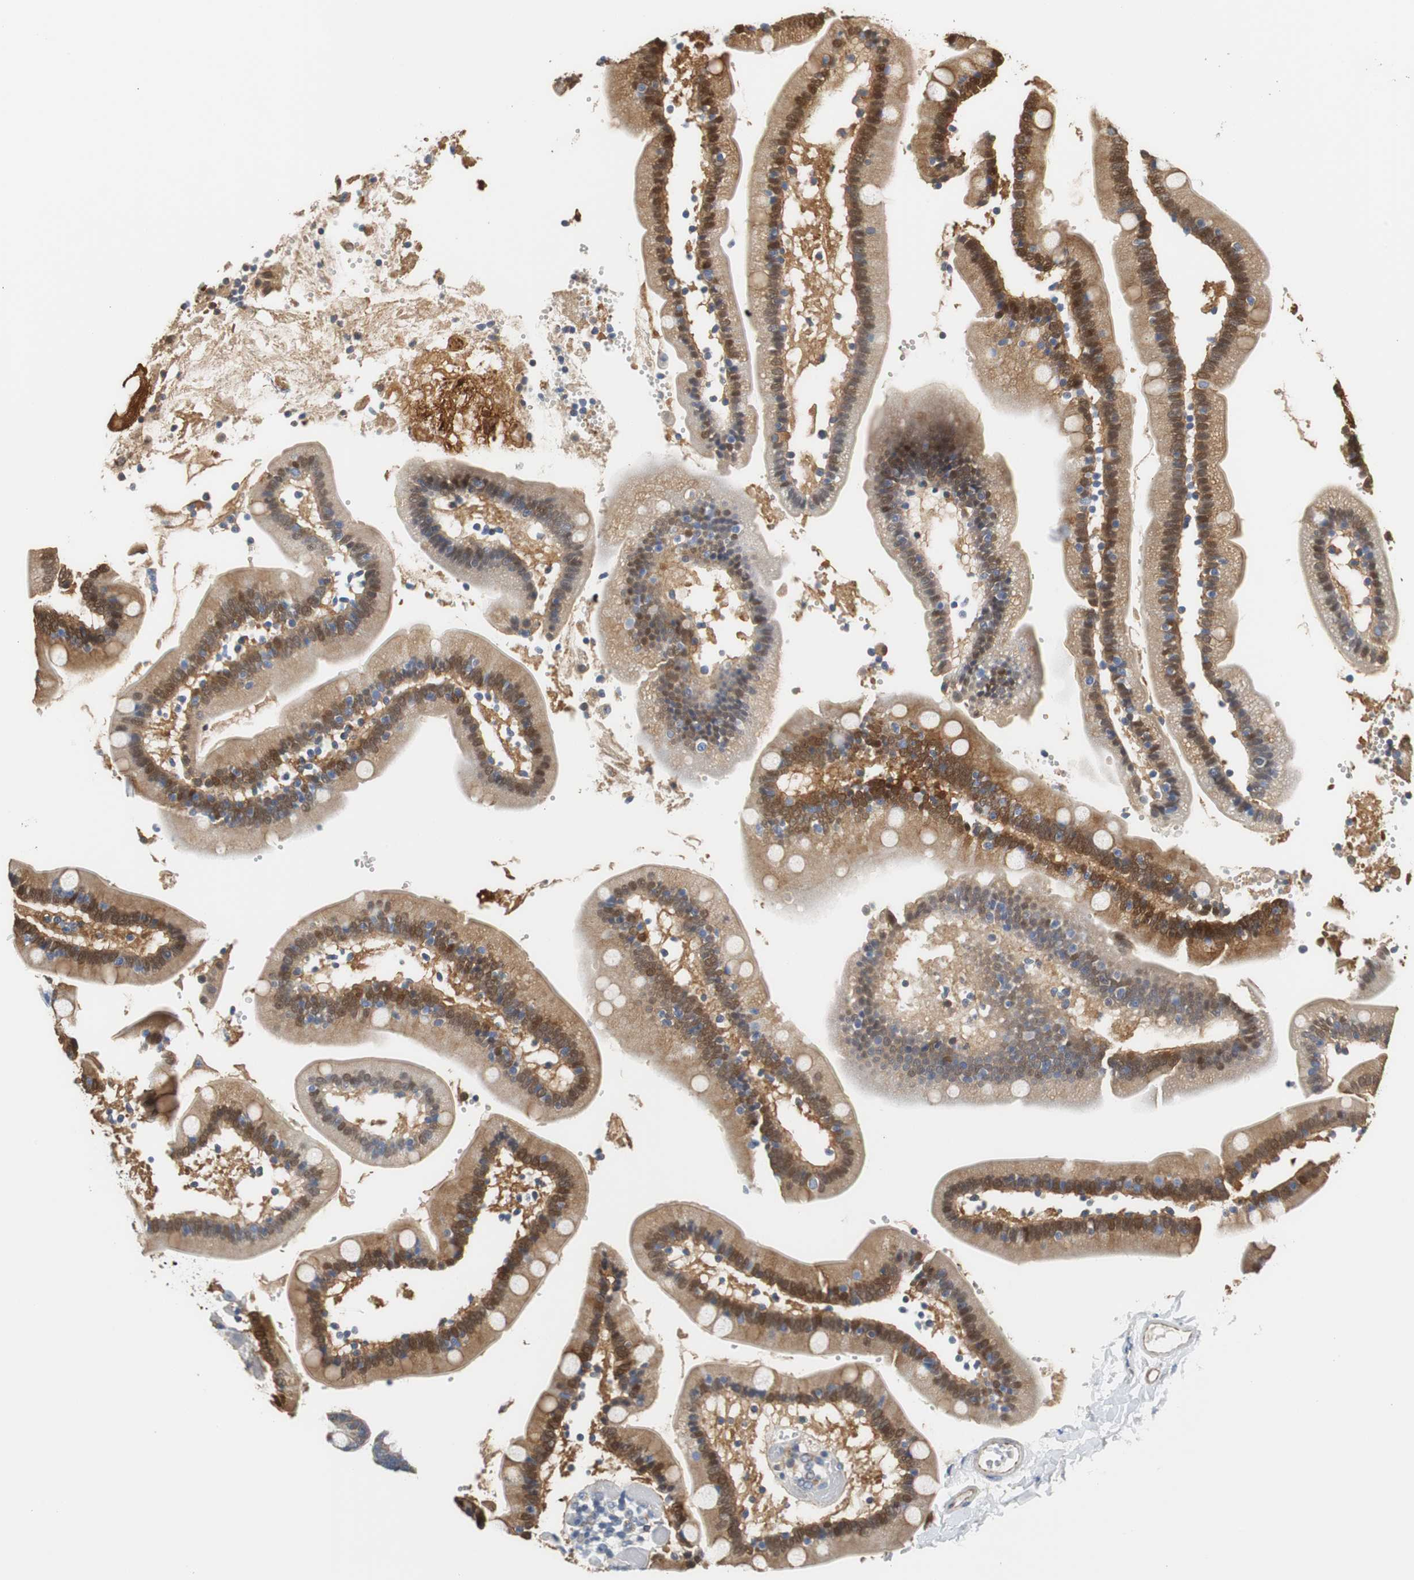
{"staining": {"intensity": "moderate", "quantity": "<25%", "location": "cytoplasmic/membranous,nuclear"}, "tissue": "duodenum", "cell_type": "Glandular cells", "image_type": "normal", "snomed": [{"axis": "morphology", "description": "Normal tissue, NOS"}, {"axis": "topography", "description": "Duodenum"}], "caption": "High-power microscopy captured an immunohistochemistry micrograph of unremarkable duodenum, revealing moderate cytoplasmic/membranous,nuclear staining in approximately <25% of glandular cells. Using DAB (3,3'-diaminobenzidine) (brown) and hematoxylin (blue) stains, captured at high magnification using brightfield microscopy.", "gene": "PCK1", "patient": {"sex": "male", "age": 66}}